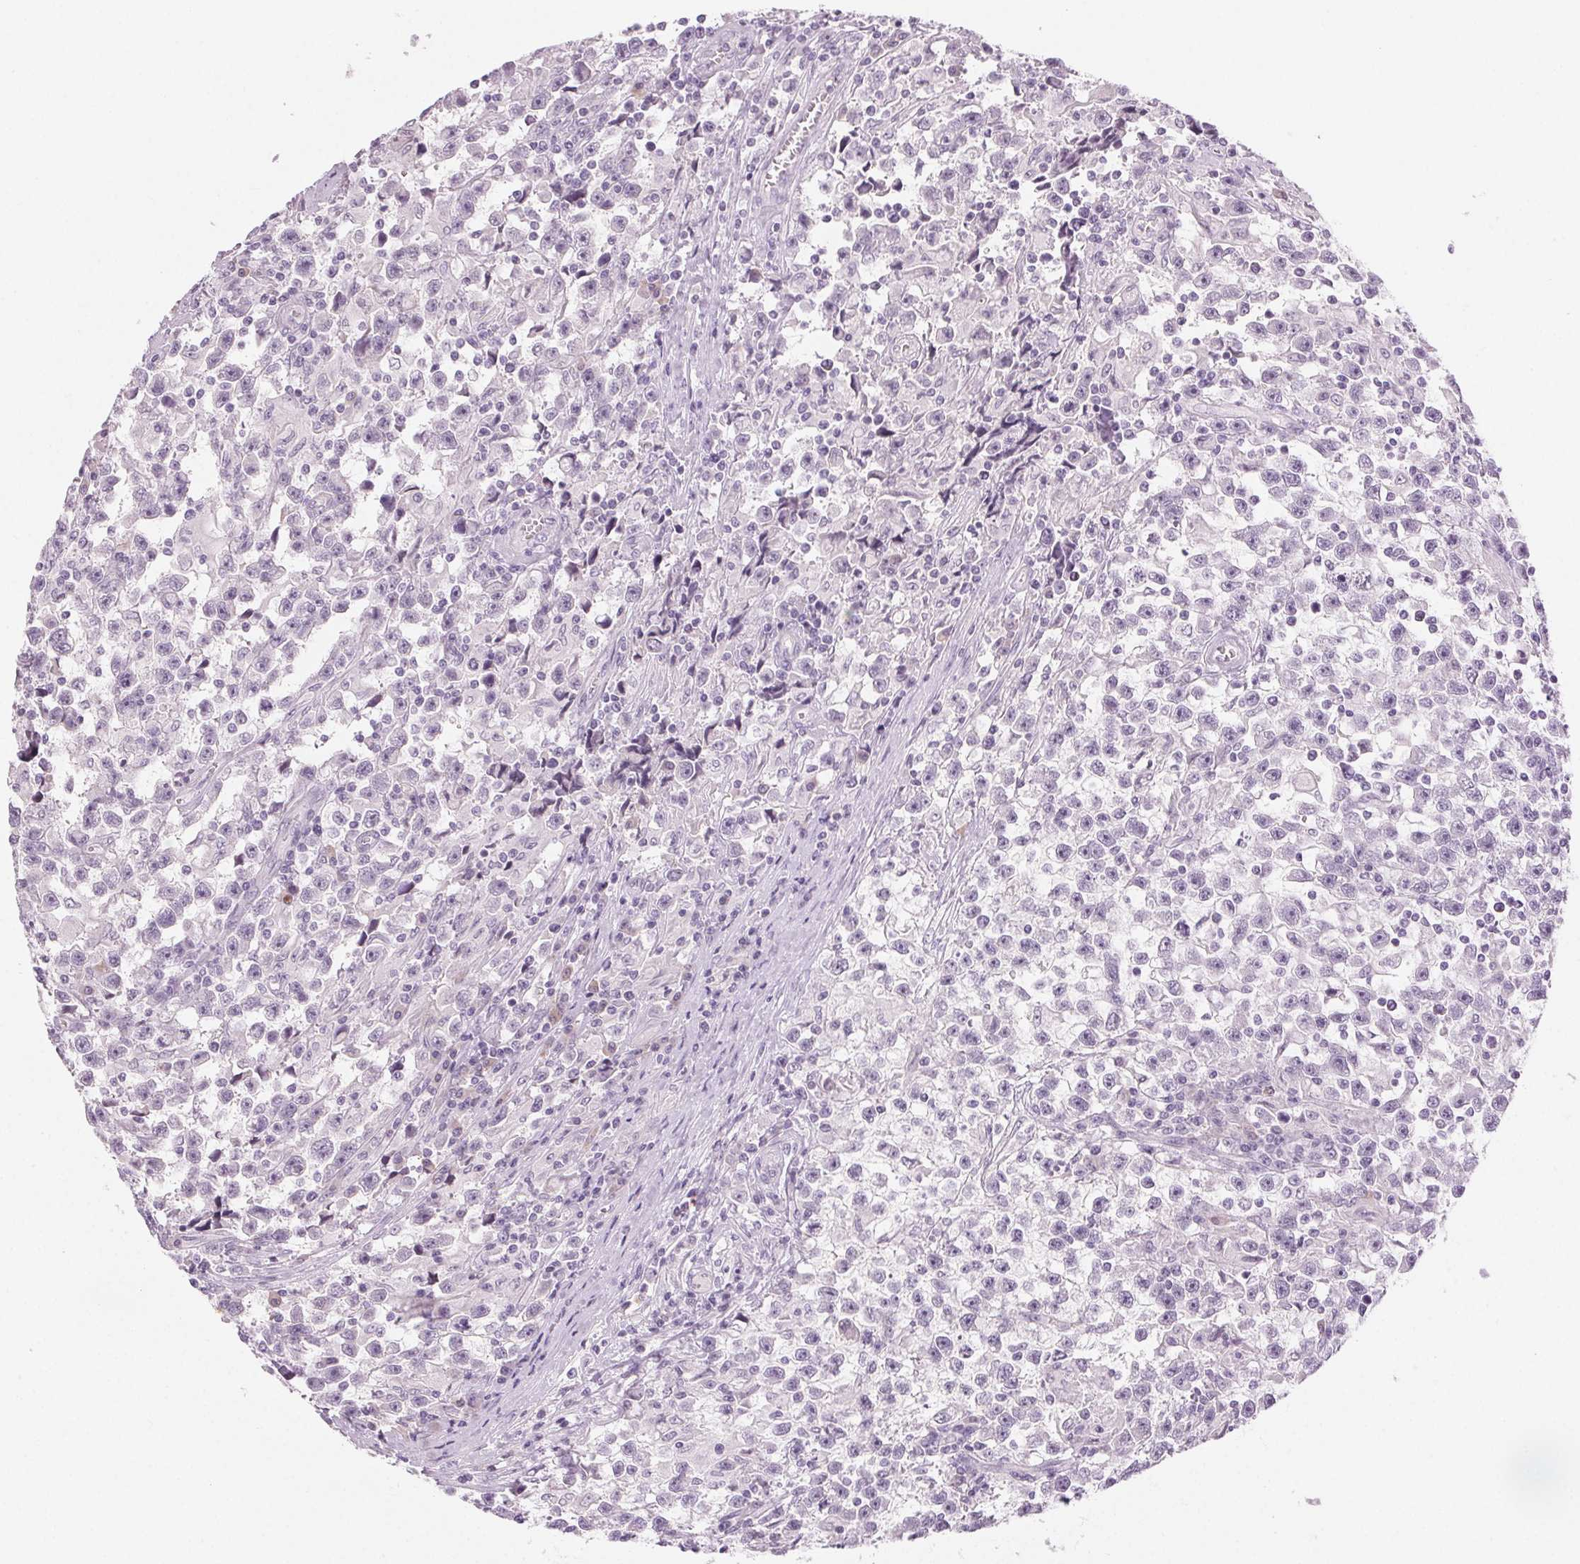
{"staining": {"intensity": "negative", "quantity": "none", "location": "none"}, "tissue": "testis cancer", "cell_type": "Tumor cells", "image_type": "cancer", "snomed": [{"axis": "morphology", "description": "Seminoma, NOS"}, {"axis": "topography", "description": "Testis"}], "caption": "An image of testis cancer stained for a protein reveals no brown staining in tumor cells. (DAB (3,3'-diaminobenzidine) IHC visualized using brightfield microscopy, high magnification).", "gene": "HSF5", "patient": {"sex": "male", "age": 31}}